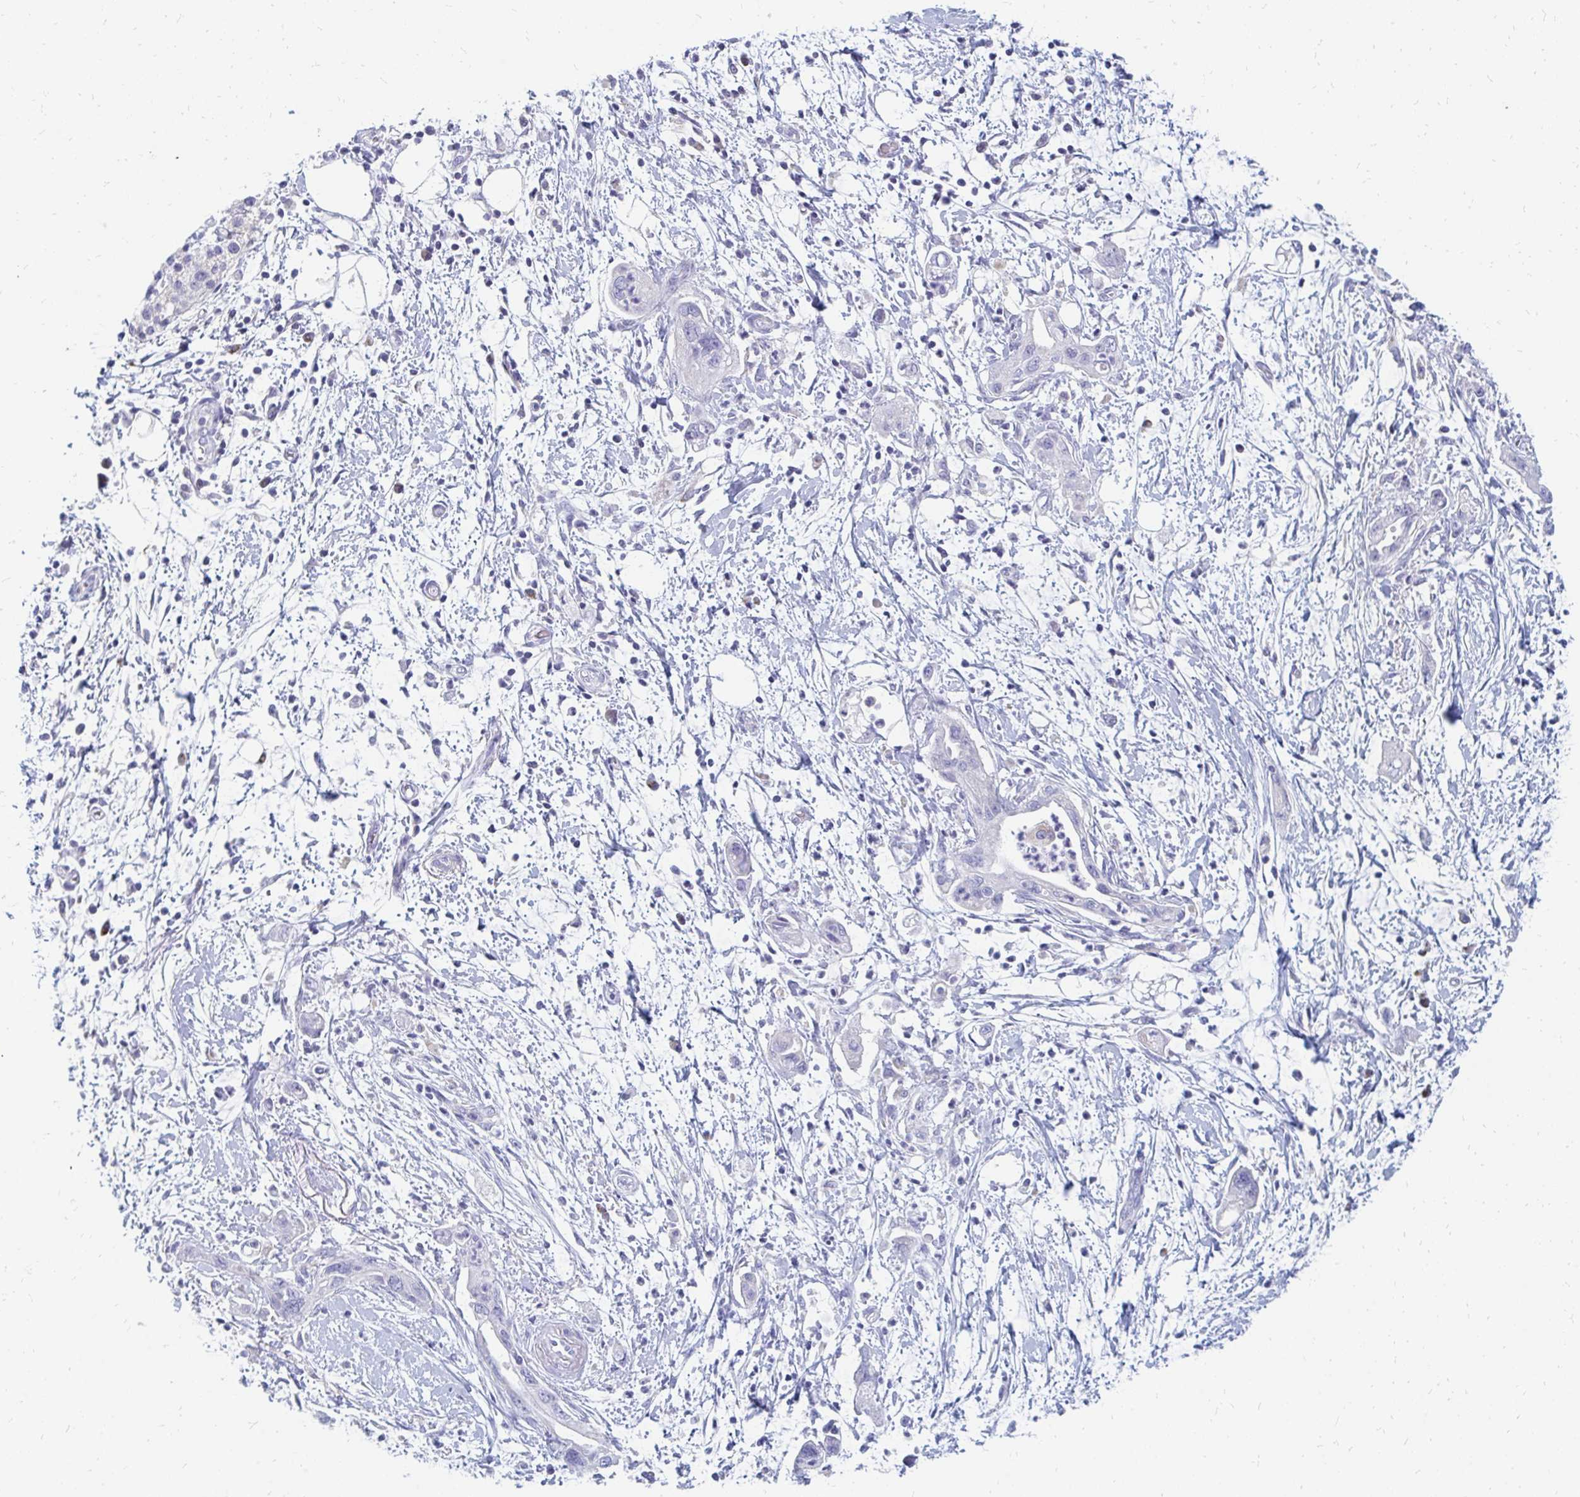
{"staining": {"intensity": "negative", "quantity": "none", "location": "none"}, "tissue": "pancreatic cancer", "cell_type": "Tumor cells", "image_type": "cancer", "snomed": [{"axis": "morphology", "description": "Adenocarcinoma, NOS"}, {"axis": "topography", "description": "Pancreas"}], "caption": "Image shows no protein positivity in tumor cells of pancreatic cancer tissue.", "gene": "OR10V1", "patient": {"sex": "female", "age": 73}}